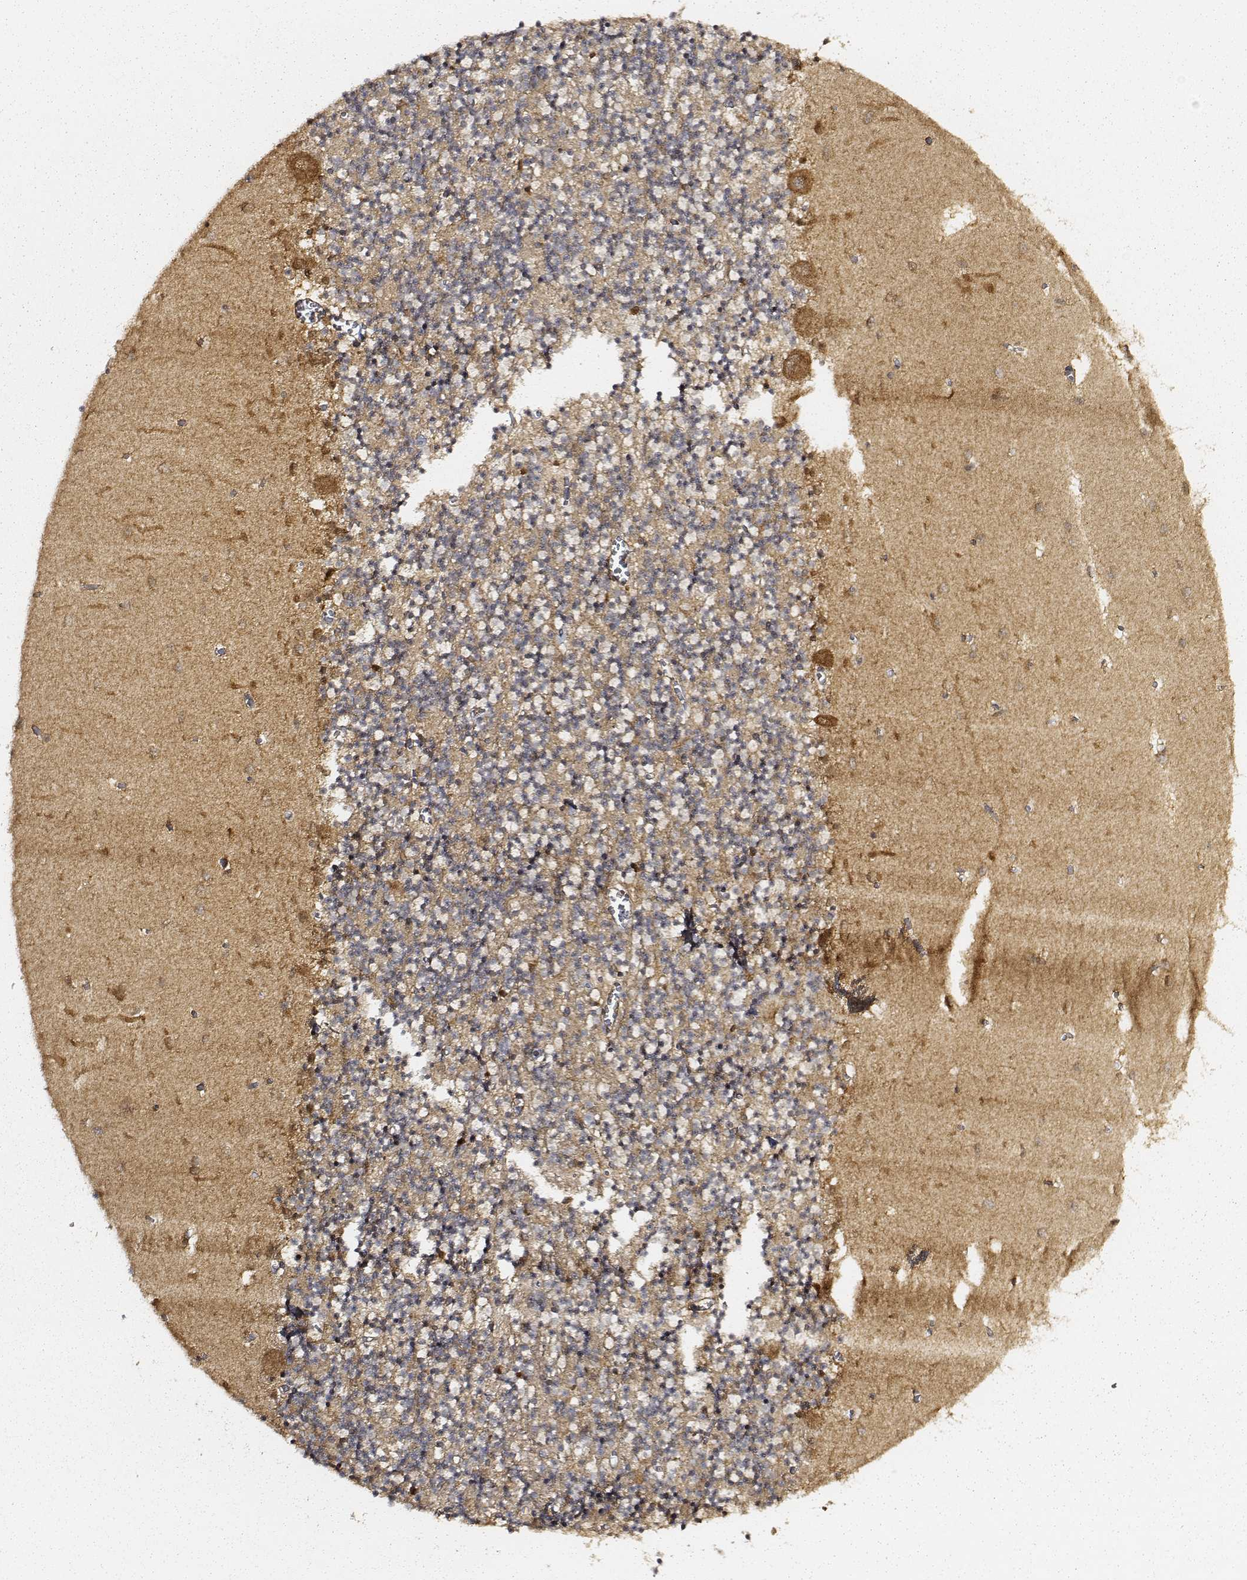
{"staining": {"intensity": "strong", "quantity": "<25%", "location": "cytoplasmic/membranous"}, "tissue": "cerebellum", "cell_type": "Cells in granular layer", "image_type": "normal", "snomed": [{"axis": "morphology", "description": "Normal tissue, NOS"}, {"axis": "topography", "description": "Cerebellum"}], "caption": "Unremarkable cerebellum exhibits strong cytoplasmic/membranous positivity in approximately <25% of cells in granular layer, visualized by immunohistochemistry. (Brightfield microscopy of DAB IHC at high magnification).", "gene": "CARS1", "patient": {"sex": "female", "age": 64}}